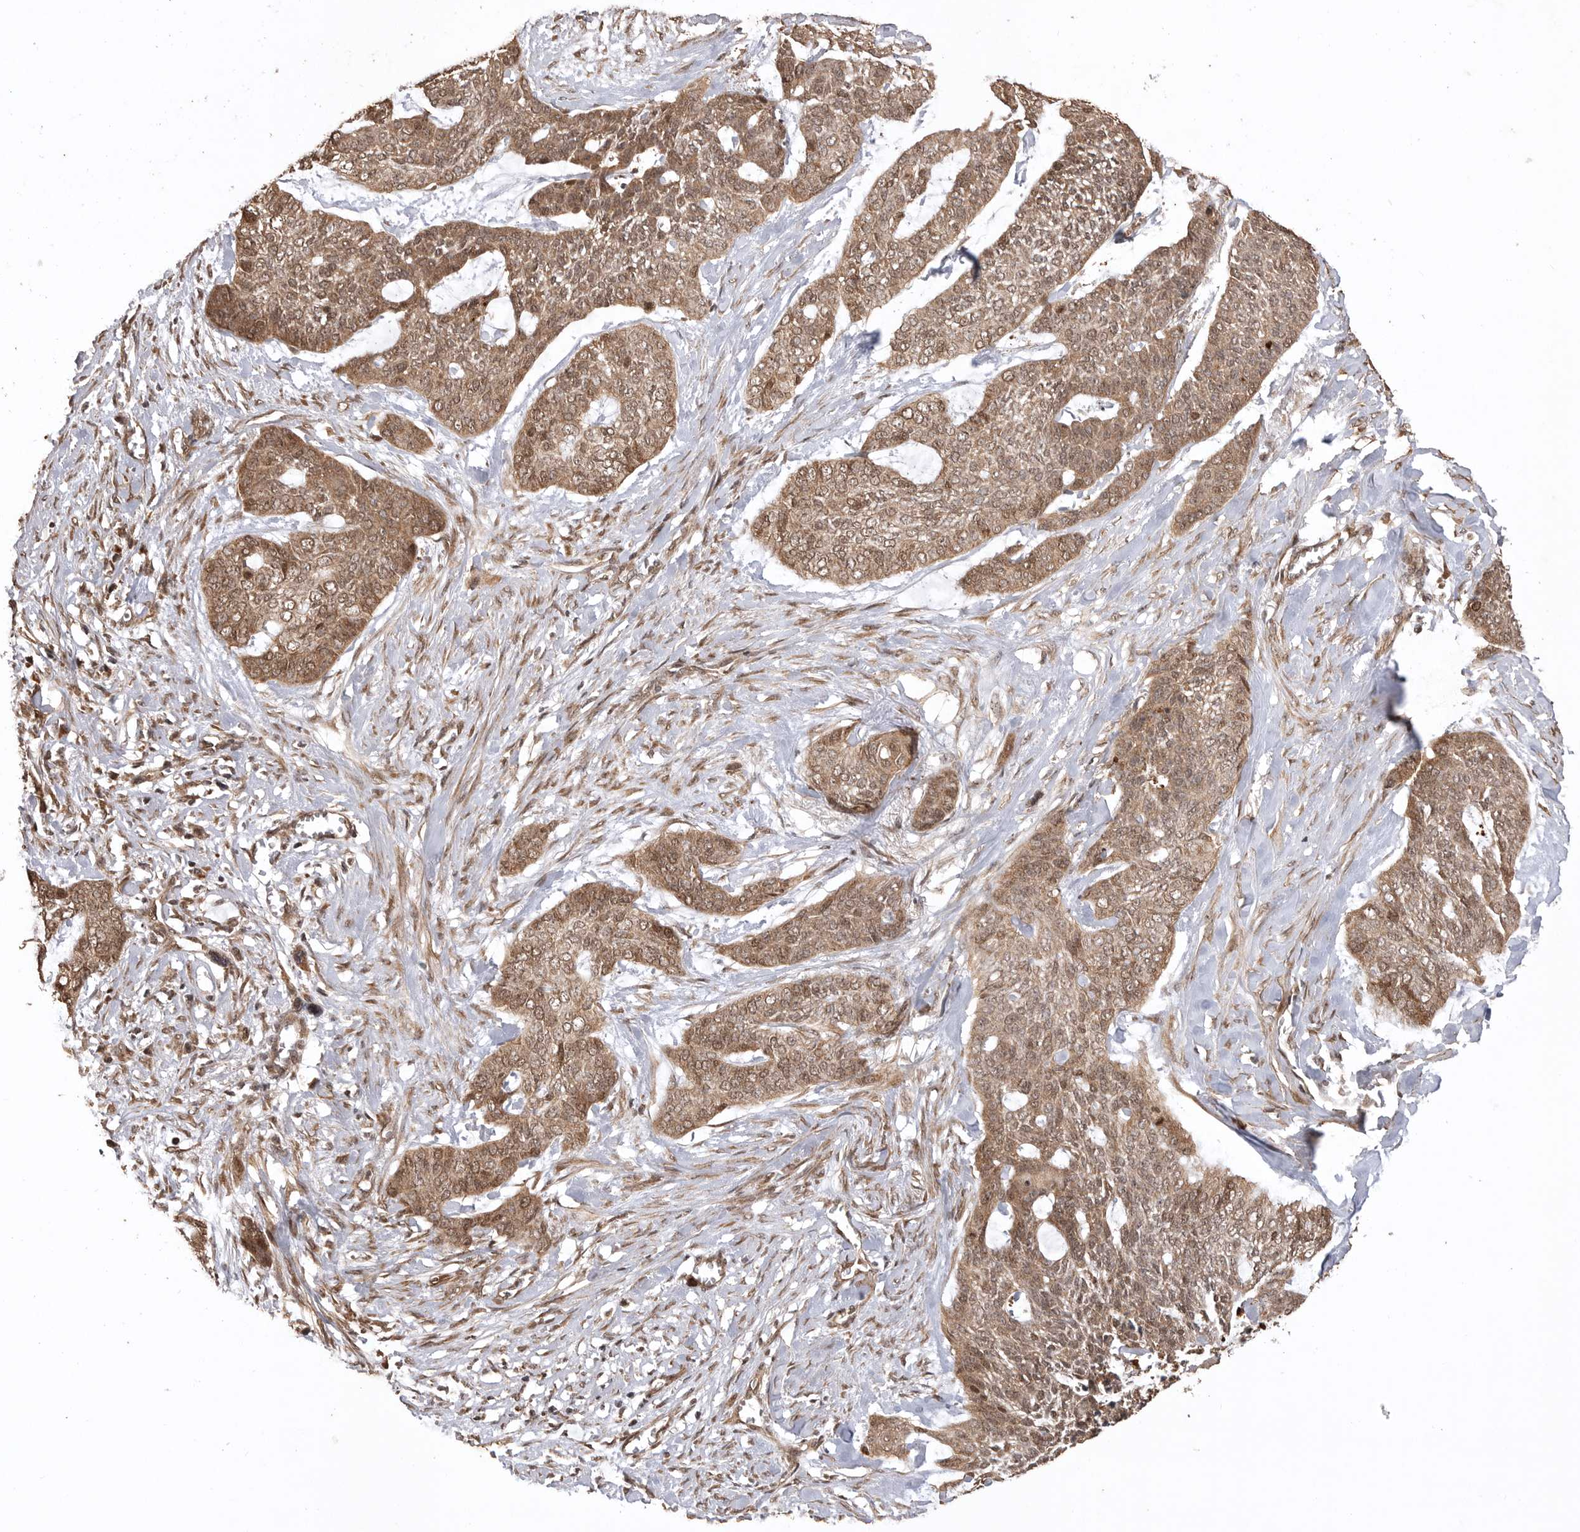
{"staining": {"intensity": "moderate", "quantity": ">75%", "location": "cytoplasmic/membranous,nuclear"}, "tissue": "skin cancer", "cell_type": "Tumor cells", "image_type": "cancer", "snomed": [{"axis": "morphology", "description": "Basal cell carcinoma"}, {"axis": "topography", "description": "Skin"}], "caption": "Skin cancer was stained to show a protein in brown. There is medium levels of moderate cytoplasmic/membranous and nuclear expression in approximately >75% of tumor cells.", "gene": "BOC", "patient": {"sex": "female", "age": 64}}